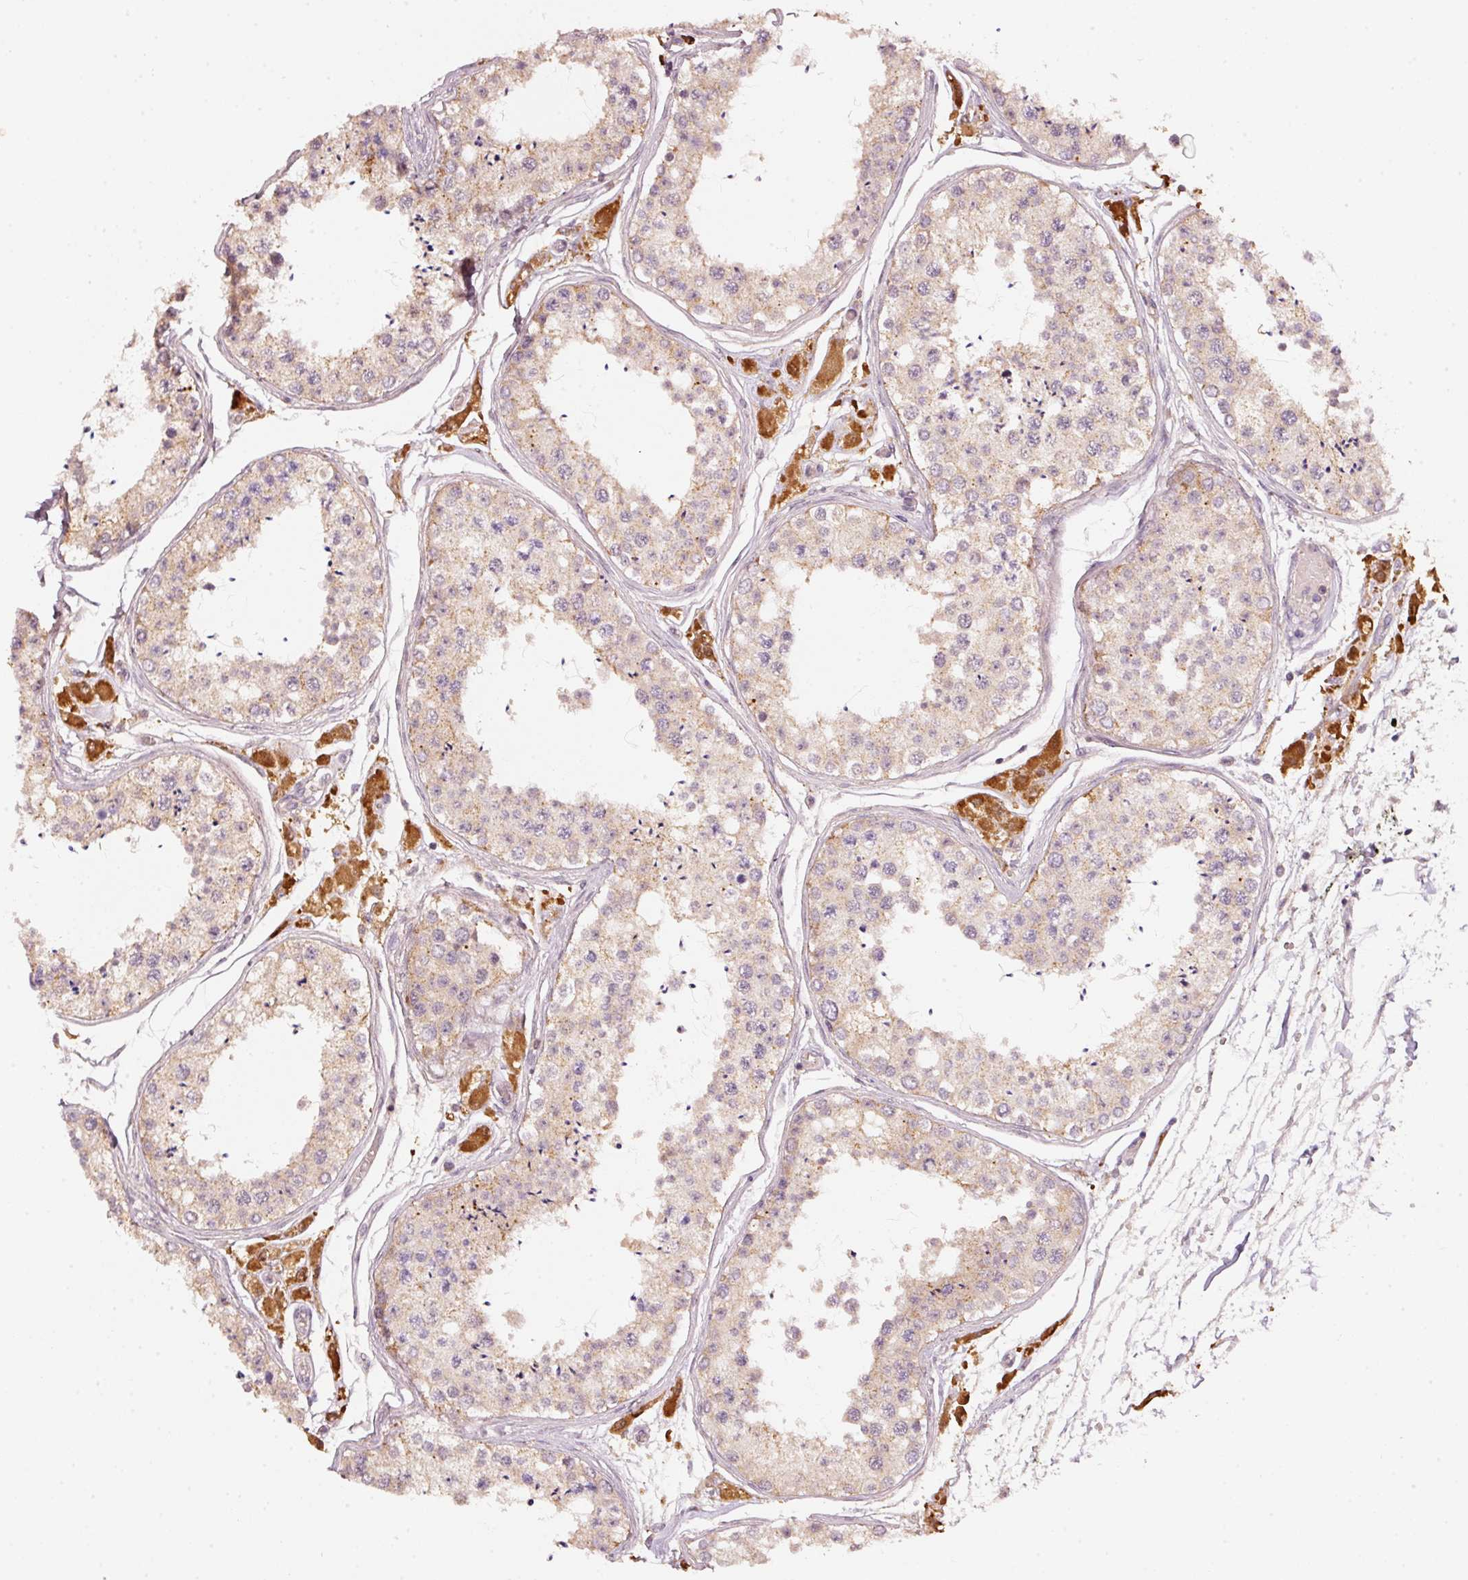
{"staining": {"intensity": "strong", "quantity": "25%-75%", "location": "cytoplasmic/membranous"}, "tissue": "testis", "cell_type": "Cells in seminiferous ducts", "image_type": "normal", "snomed": [{"axis": "morphology", "description": "Normal tissue, NOS"}, {"axis": "topography", "description": "Testis"}], "caption": "The histopathology image reveals immunohistochemical staining of normal testis. There is strong cytoplasmic/membranous staining is present in about 25%-75% of cells in seminiferous ducts.", "gene": "ARHGAP22", "patient": {"sex": "male", "age": 25}}